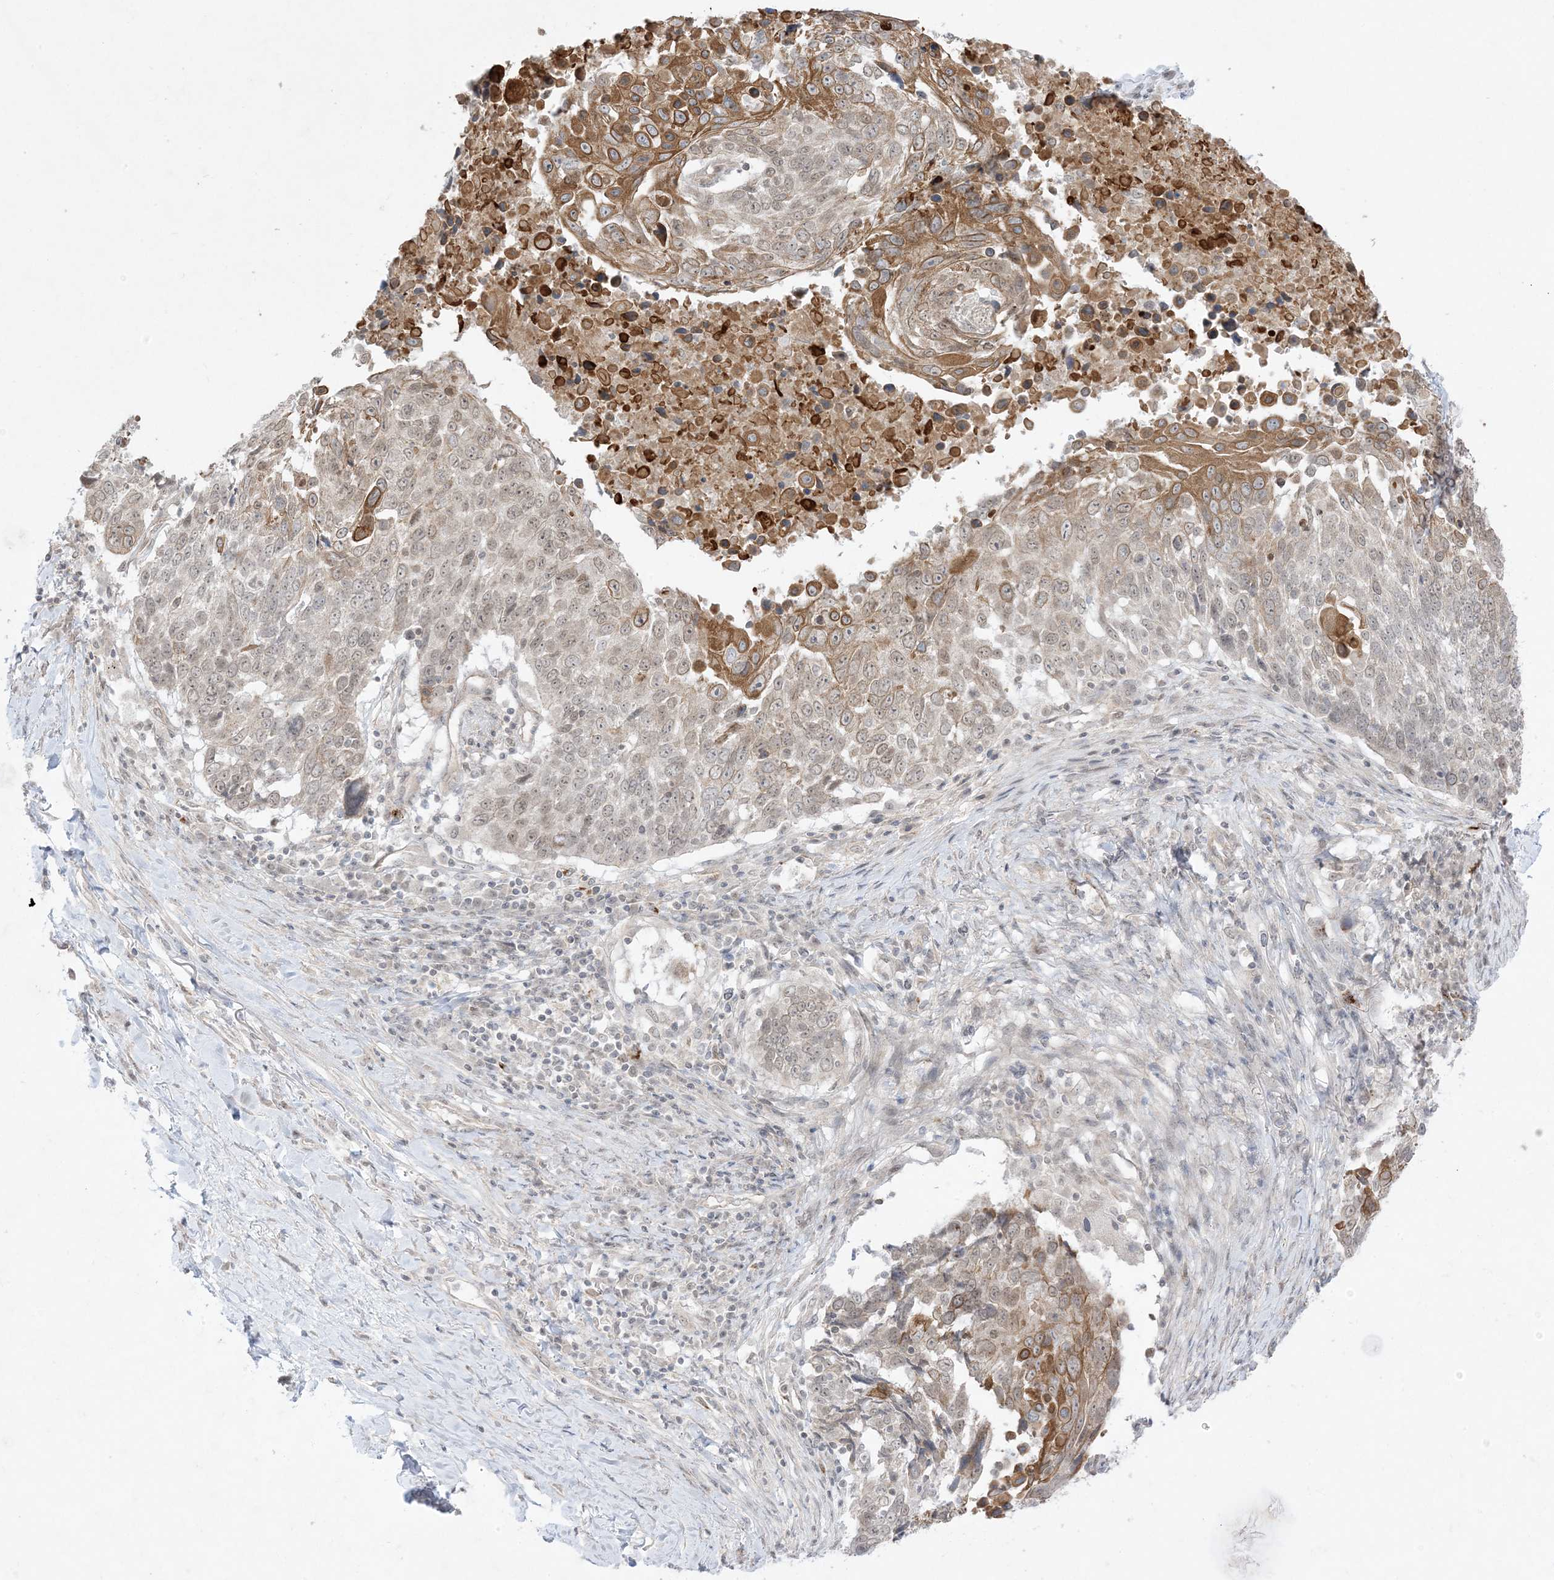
{"staining": {"intensity": "moderate", "quantity": "25%-75%", "location": "cytoplasmic/membranous,nuclear"}, "tissue": "lung cancer", "cell_type": "Tumor cells", "image_type": "cancer", "snomed": [{"axis": "morphology", "description": "Squamous cell carcinoma, NOS"}, {"axis": "topography", "description": "Lung"}], "caption": "DAB (3,3'-diaminobenzidine) immunohistochemical staining of human lung cancer displays moderate cytoplasmic/membranous and nuclear protein positivity in approximately 25%-75% of tumor cells.", "gene": "PTK6", "patient": {"sex": "male", "age": 66}}